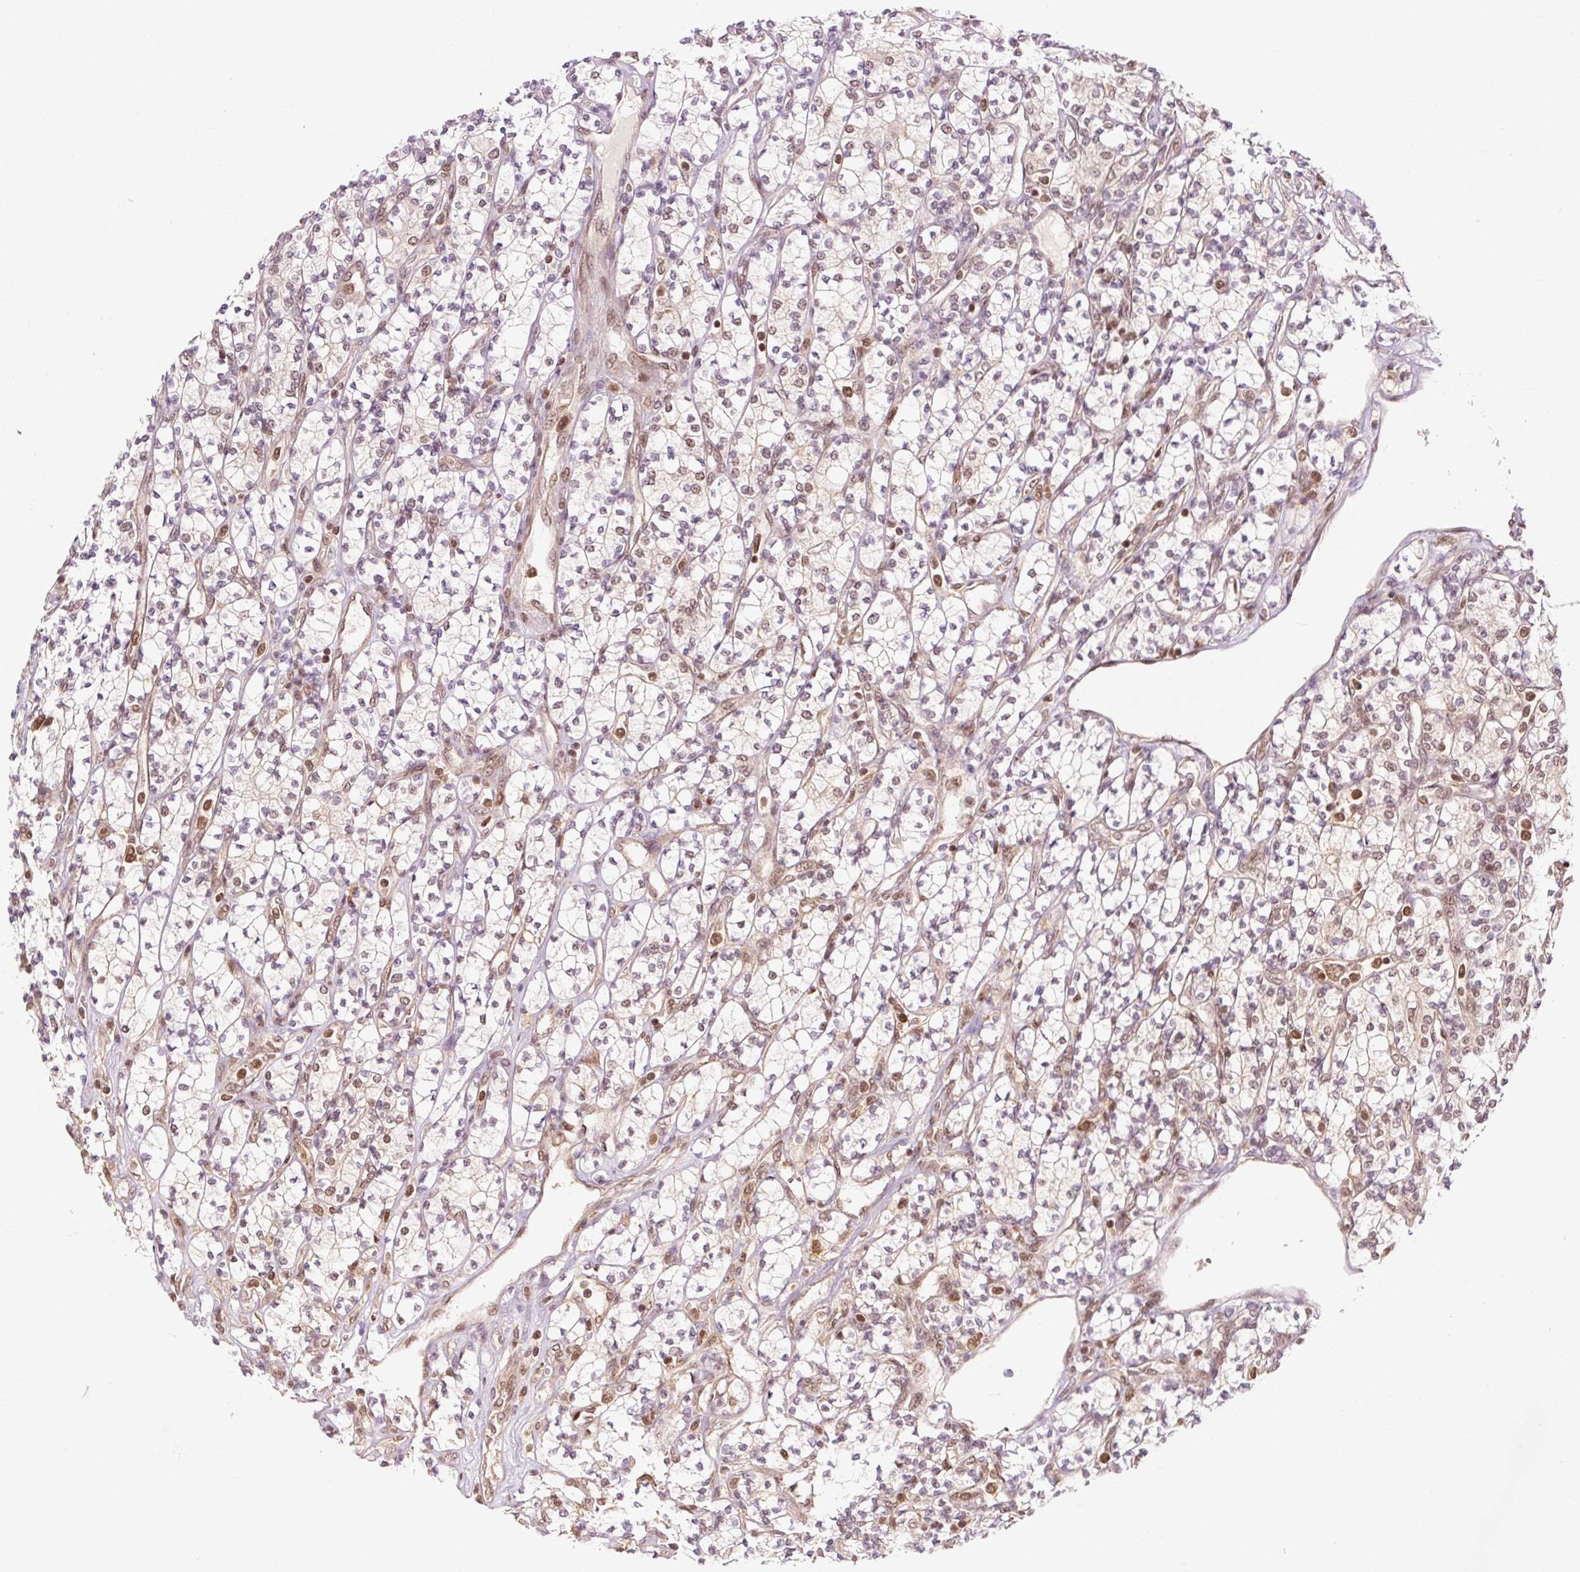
{"staining": {"intensity": "moderate", "quantity": "<25%", "location": "nuclear"}, "tissue": "renal cancer", "cell_type": "Tumor cells", "image_type": "cancer", "snomed": [{"axis": "morphology", "description": "Adenocarcinoma, NOS"}, {"axis": "topography", "description": "Kidney"}], "caption": "Renal adenocarcinoma stained for a protein shows moderate nuclear positivity in tumor cells.", "gene": "CSTF1", "patient": {"sex": "male", "age": 77}}